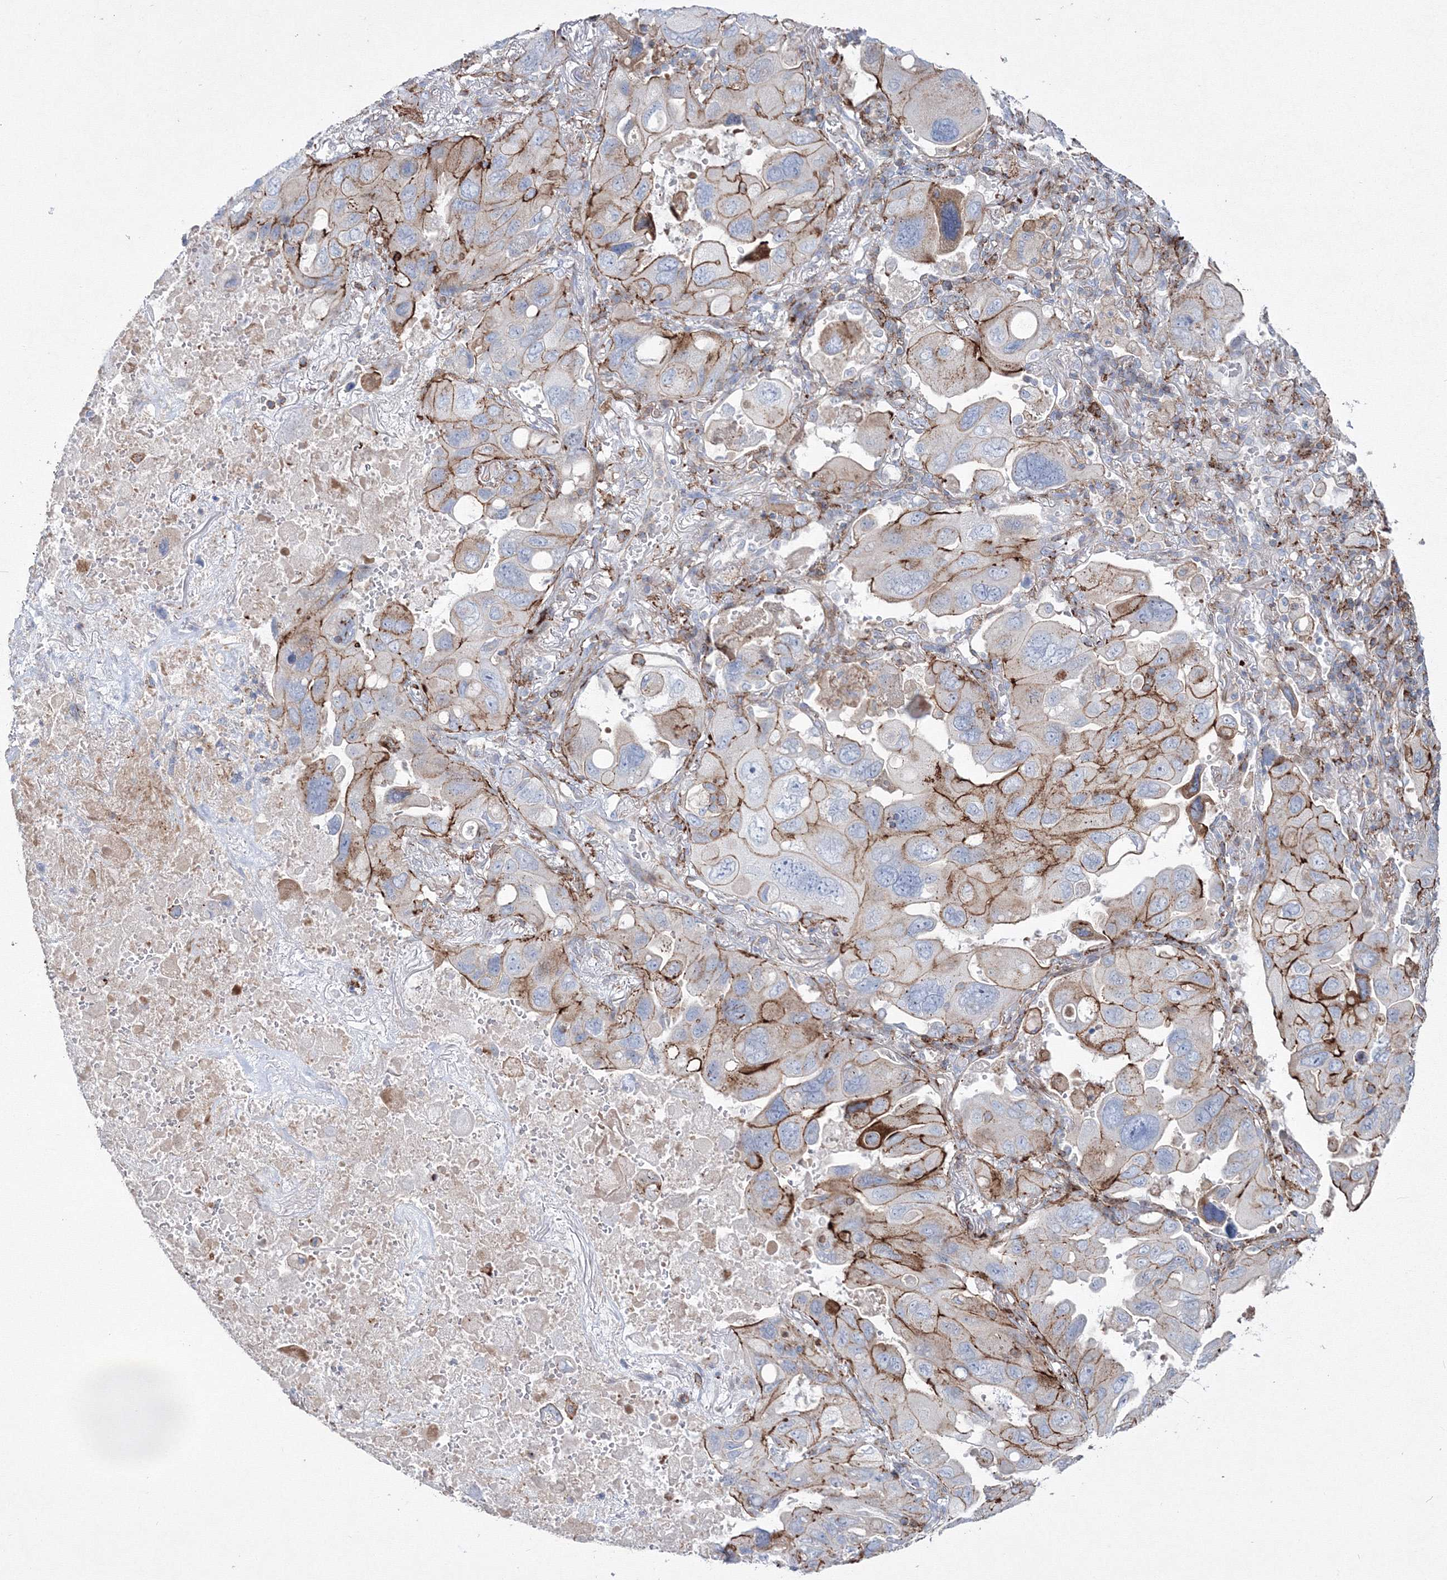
{"staining": {"intensity": "moderate", "quantity": "25%-75%", "location": "cytoplasmic/membranous"}, "tissue": "lung cancer", "cell_type": "Tumor cells", "image_type": "cancer", "snomed": [{"axis": "morphology", "description": "Squamous cell carcinoma, NOS"}, {"axis": "topography", "description": "Lung"}], "caption": "Tumor cells display medium levels of moderate cytoplasmic/membranous staining in approximately 25%-75% of cells in human lung squamous cell carcinoma.", "gene": "GPR82", "patient": {"sex": "female", "age": 73}}